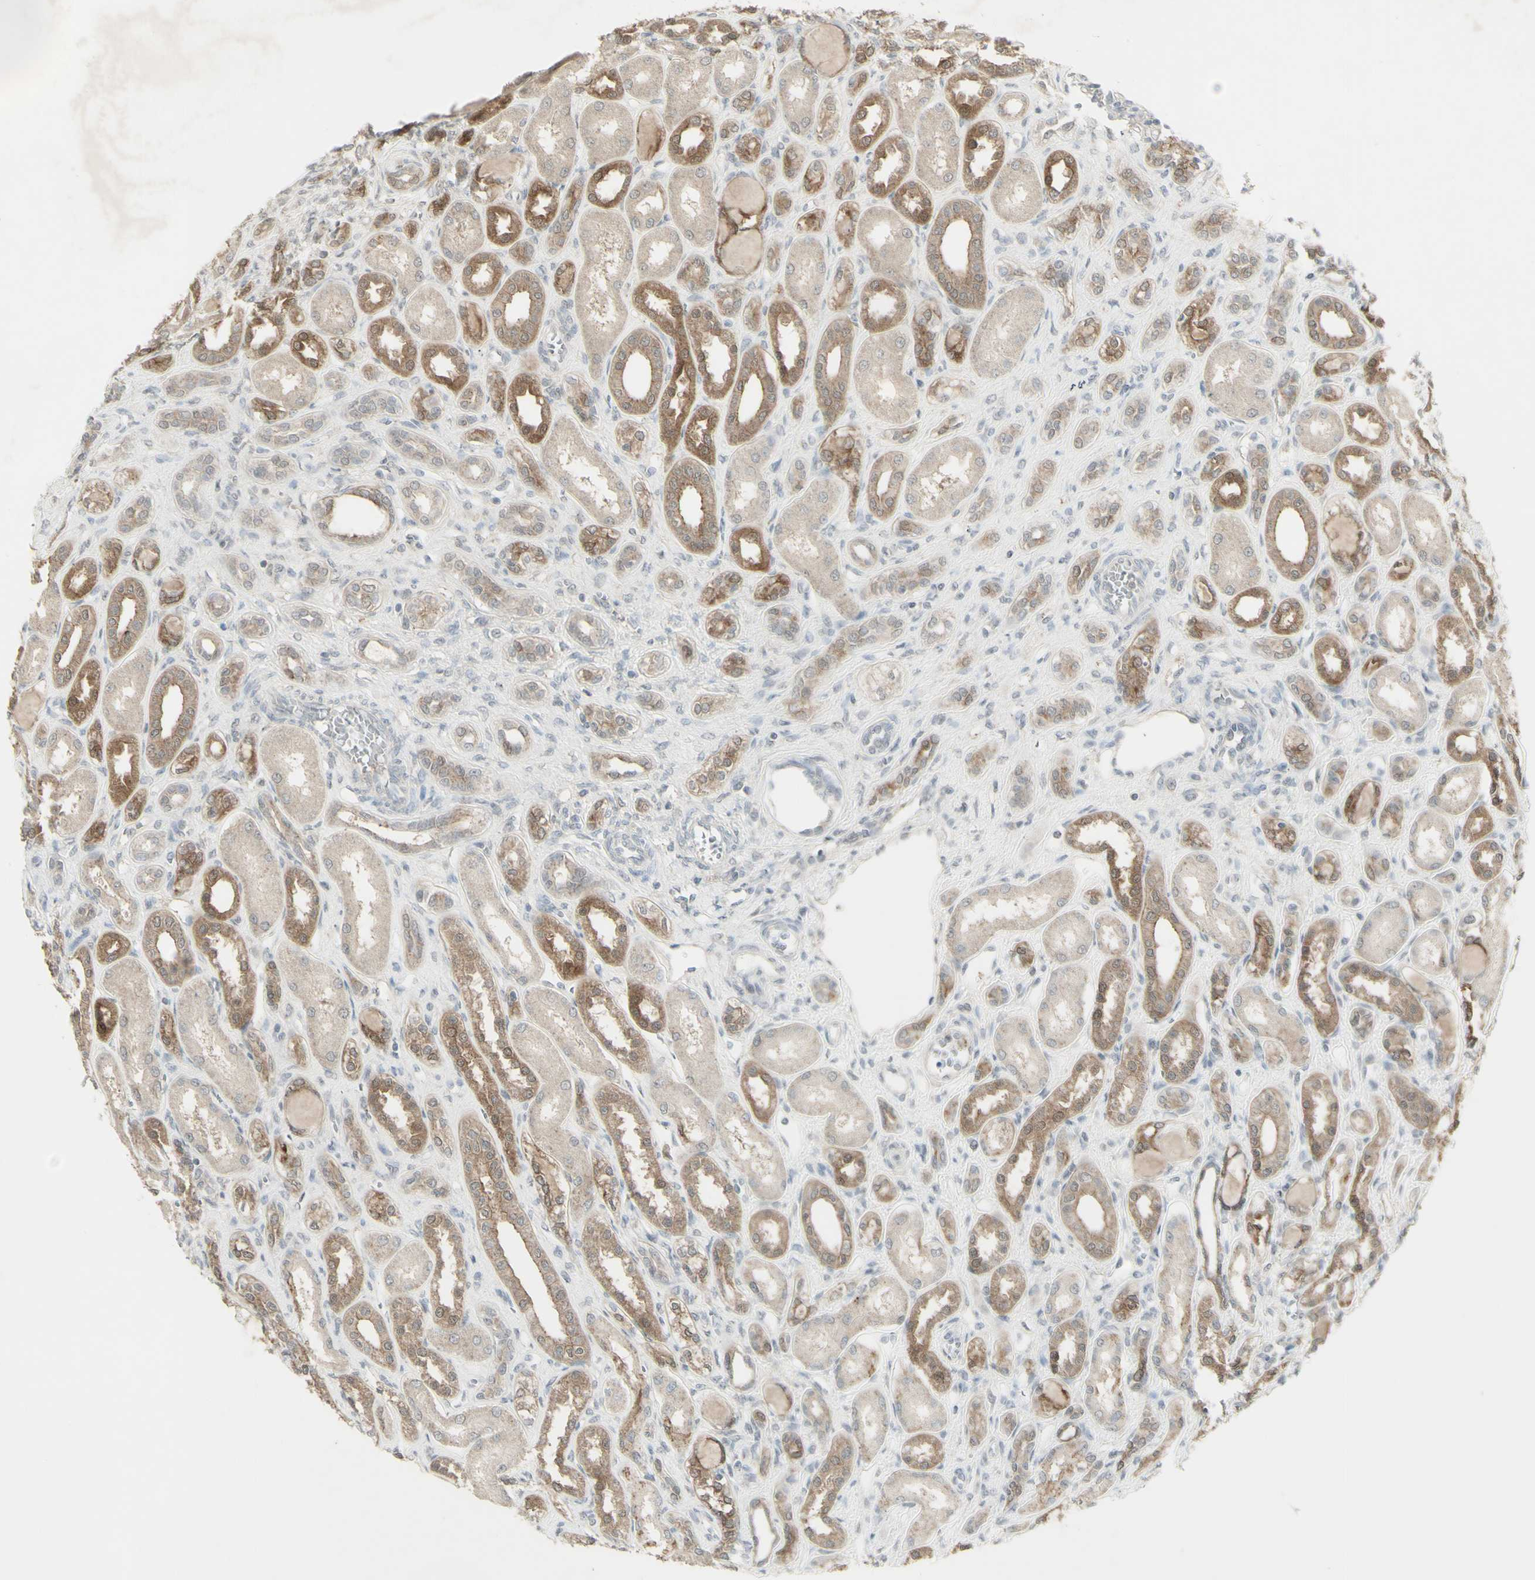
{"staining": {"intensity": "weak", "quantity": ">75%", "location": "cytoplasmic/membranous"}, "tissue": "kidney", "cell_type": "Cells in glomeruli", "image_type": "normal", "snomed": [{"axis": "morphology", "description": "Normal tissue, NOS"}, {"axis": "topography", "description": "Kidney"}], "caption": "Human kidney stained with a brown dye exhibits weak cytoplasmic/membranous positive expression in approximately >75% of cells in glomeruli.", "gene": "C1orf116", "patient": {"sex": "male", "age": 7}}